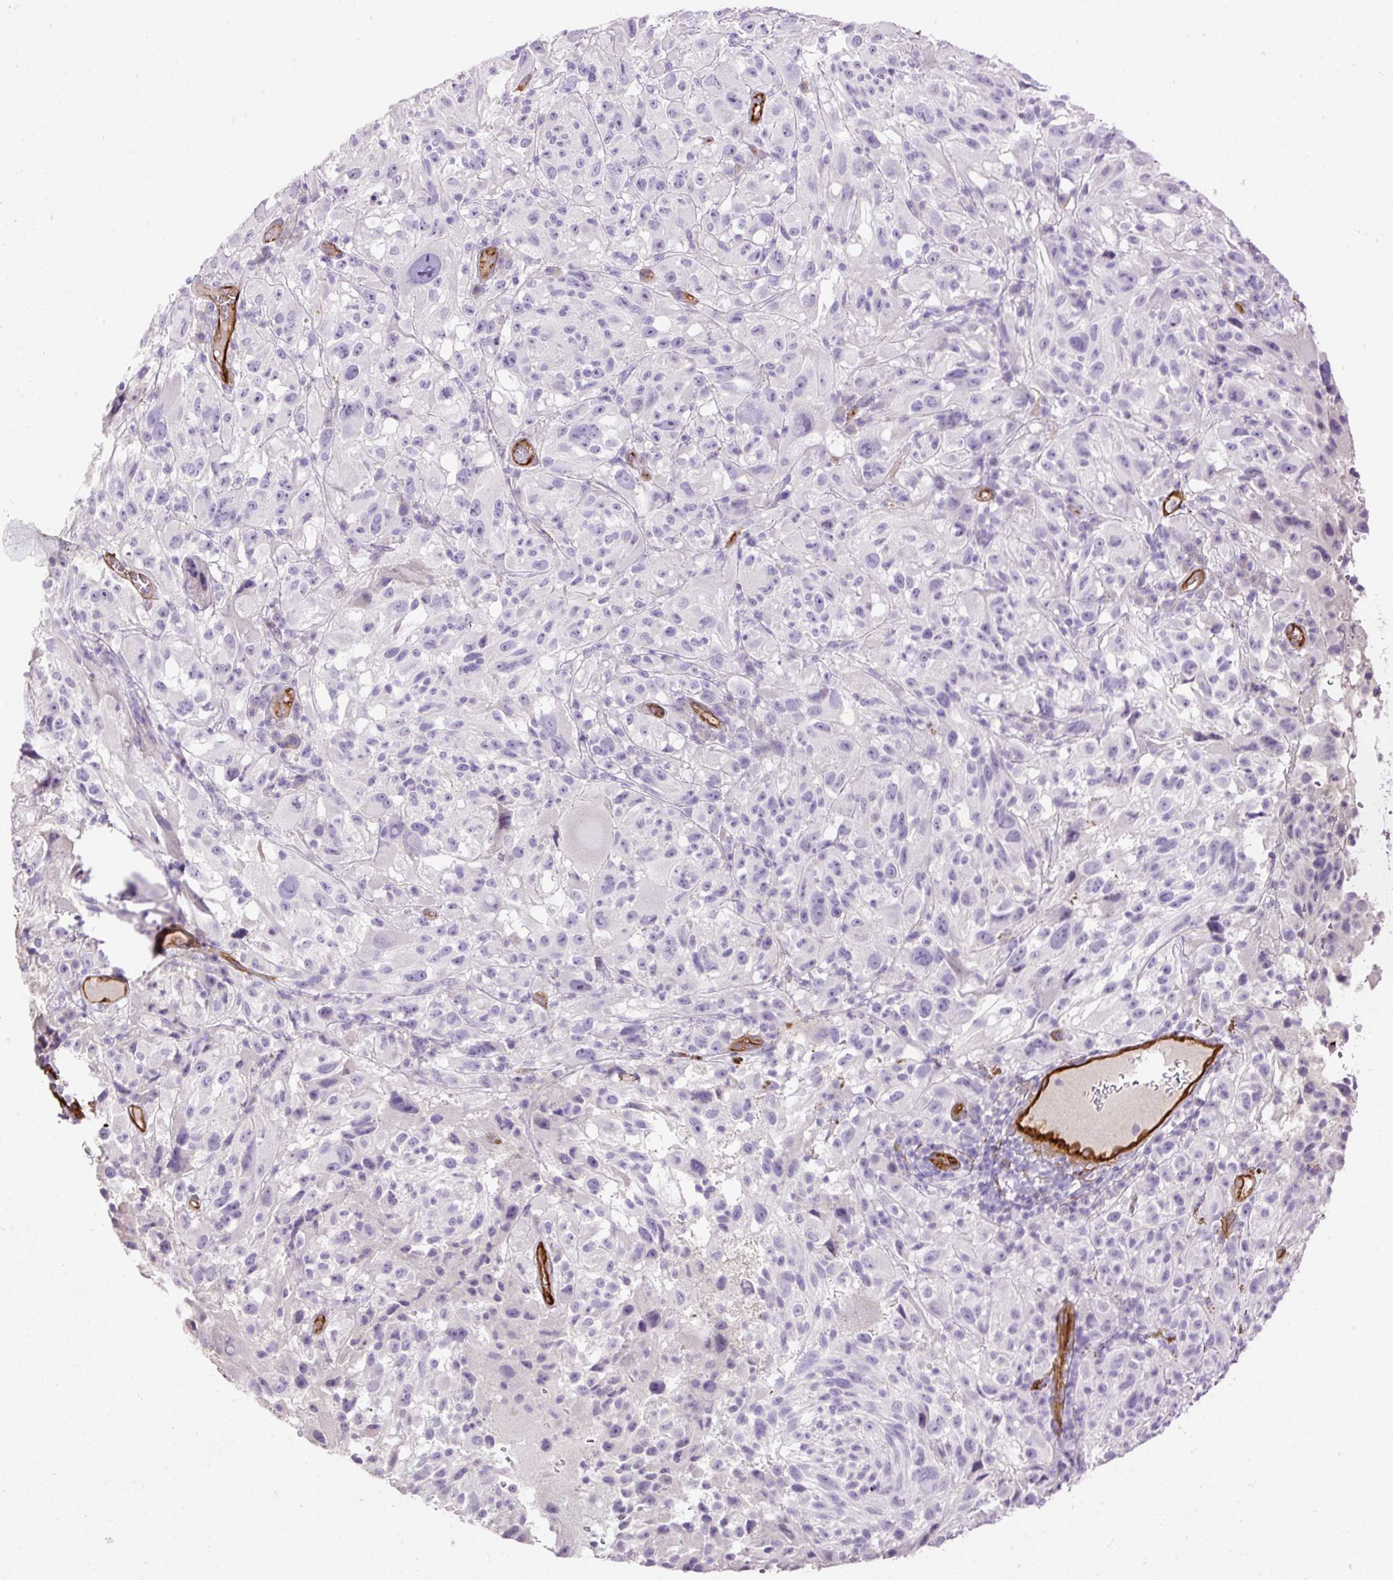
{"staining": {"intensity": "negative", "quantity": "none", "location": "none"}, "tissue": "melanoma", "cell_type": "Tumor cells", "image_type": "cancer", "snomed": [{"axis": "morphology", "description": "Malignant melanoma, NOS"}, {"axis": "topography", "description": "Skin"}], "caption": "Immunohistochemistry (IHC) image of neoplastic tissue: human malignant melanoma stained with DAB exhibits no significant protein expression in tumor cells.", "gene": "MAGEB16", "patient": {"sex": "female", "age": 71}}